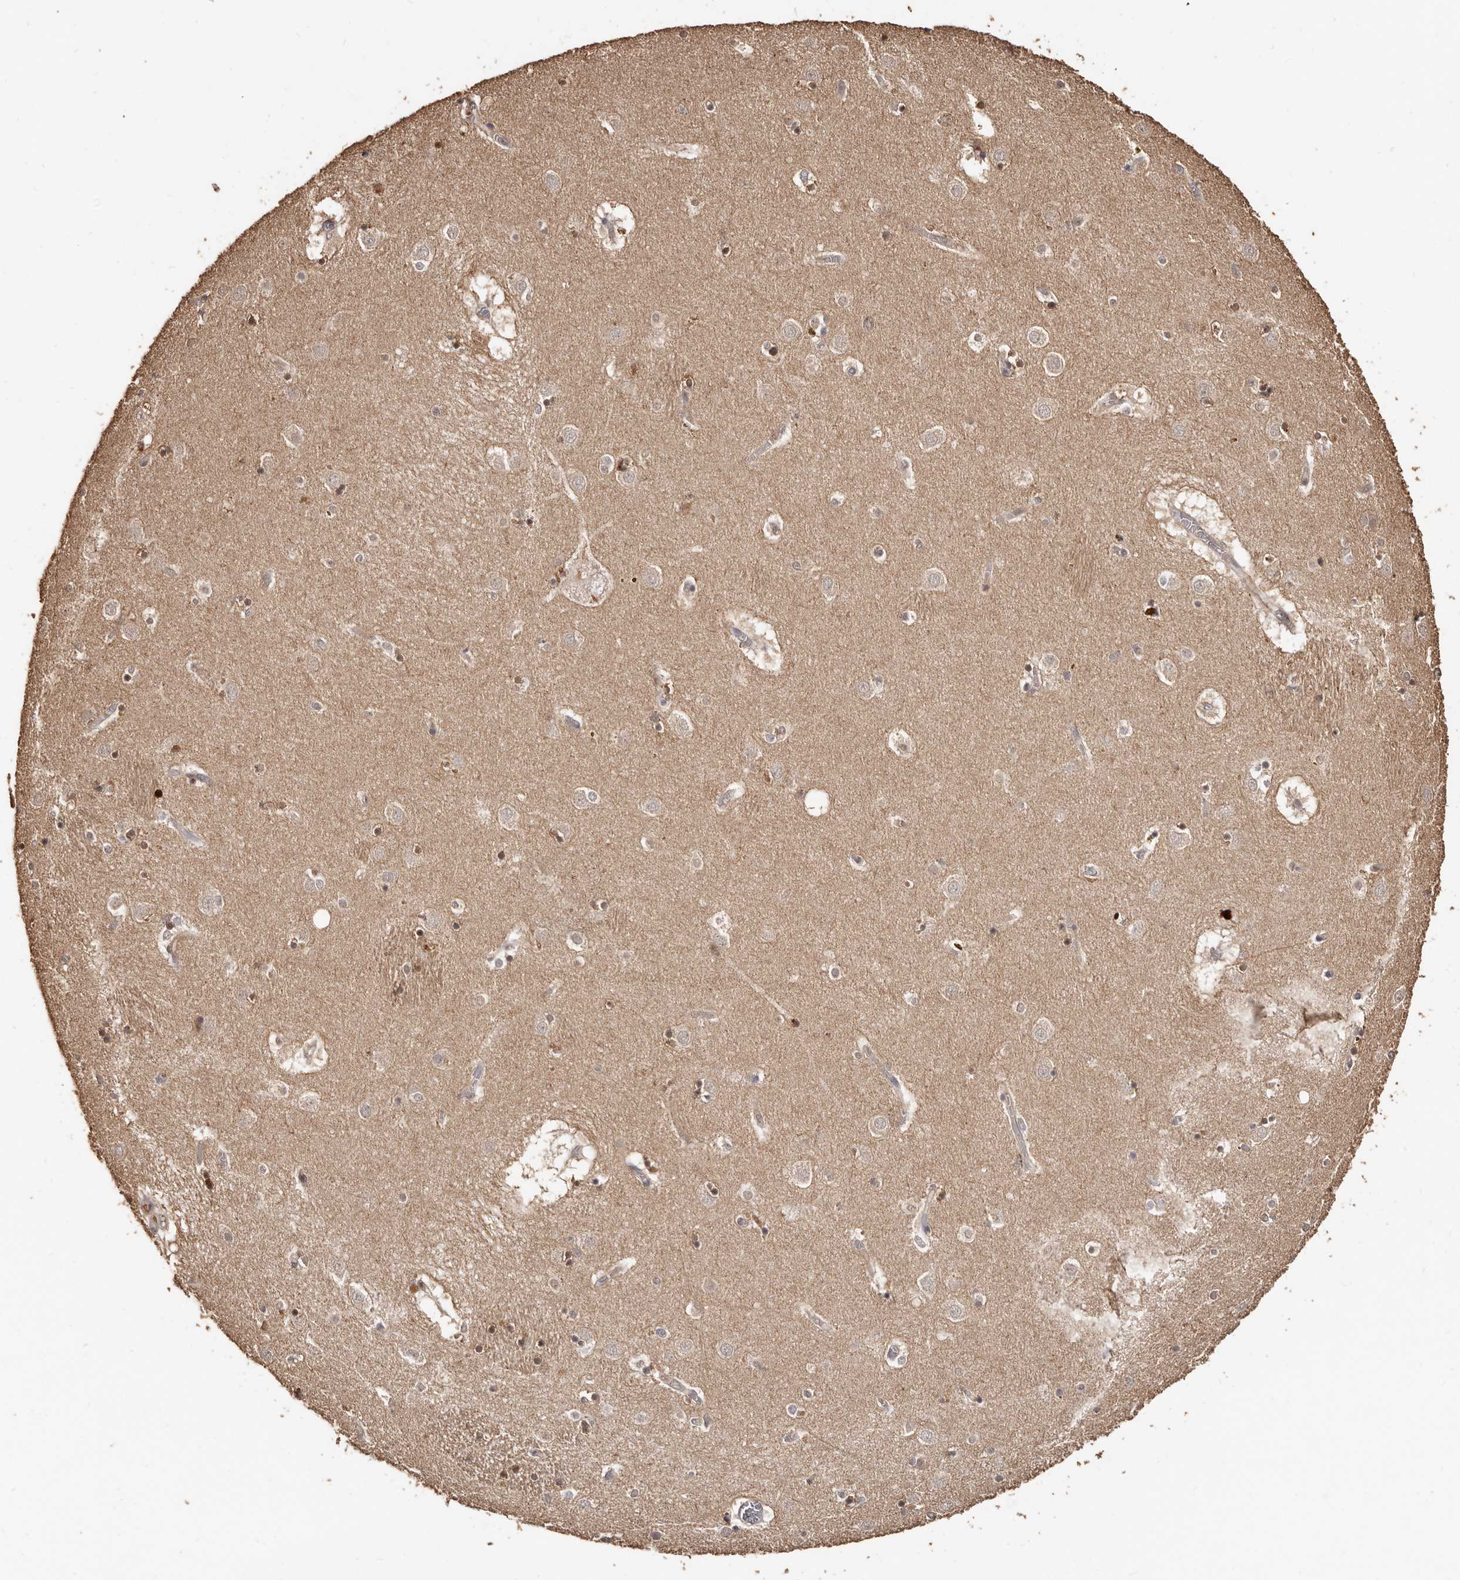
{"staining": {"intensity": "weak", "quantity": "25%-75%", "location": "cytoplasmic/membranous,nuclear"}, "tissue": "caudate", "cell_type": "Glial cells", "image_type": "normal", "snomed": [{"axis": "morphology", "description": "Normal tissue, NOS"}, {"axis": "topography", "description": "Lateral ventricle wall"}], "caption": "IHC of benign caudate shows low levels of weak cytoplasmic/membranous,nuclear expression in approximately 25%-75% of glial cells.", "gene": "INAVA", "patient": {"sex": "male", "age": 70}}